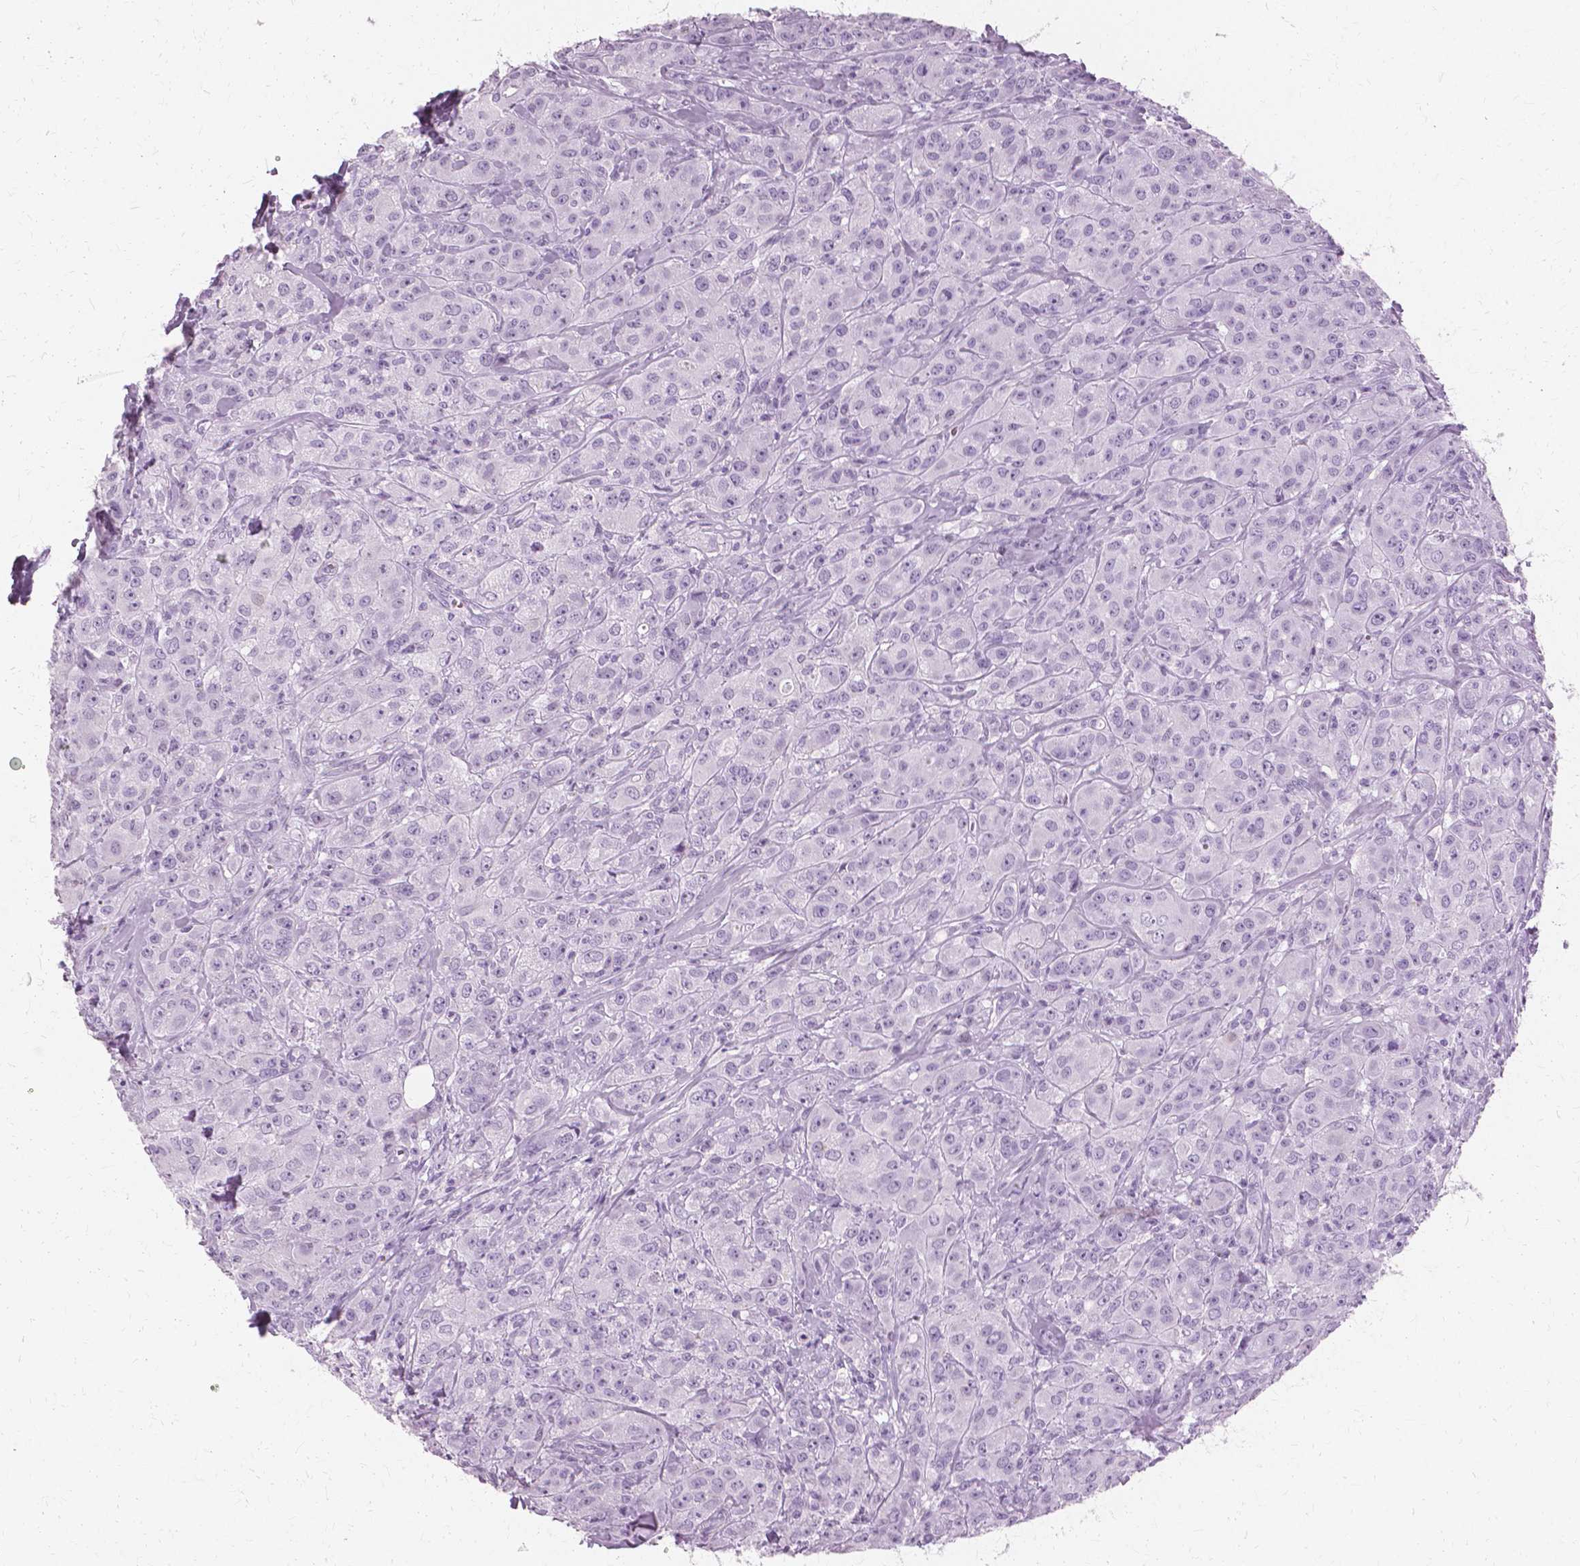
{"staining": {"intensity": "negative", "quantity": "none", "location": "none"}, "tissue": "breast cancer", "cell_type": "Tumor cells", "image_type": "cancer", "snomed": [{"axis": "morphology", "description": "Duct carcinoma"}, {"axis": "topography", "description": "Breast"}], "caption": "A photomicrograph of human breast cancer is negative for staining in tumor cells. The staining was performed using DAB (3,3'-diaminobenzidine) to visualize the protein expression in brown, while the nuclei were stained in blue with hematoxylin (Magnification: 20x).", "gene": "SFTPD", "patient": {"sex": "female", "age": 43}}